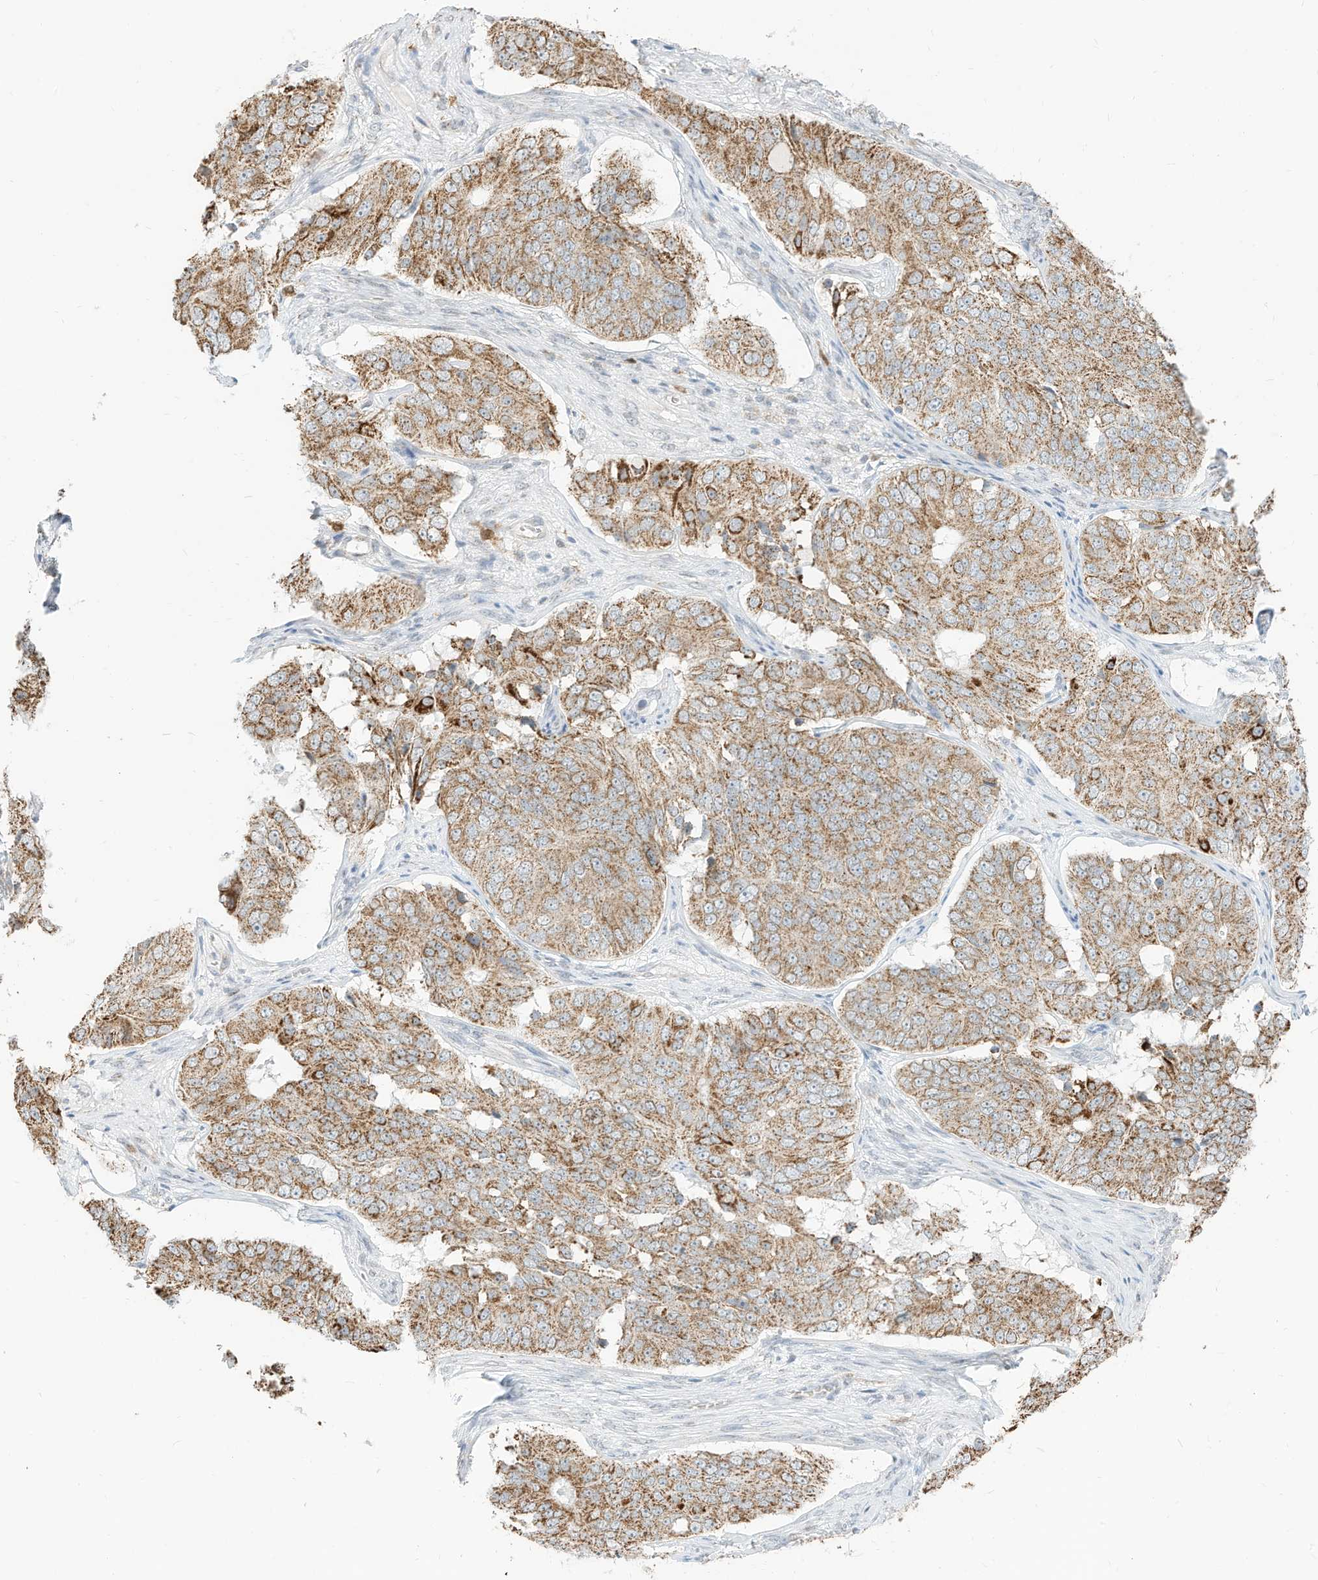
{"staining": {"intensity": "moderate", "quantity": ">75%", "location": "cytoplasmic/membranous"}, "tissue": "ovarian cancer", "cell_type": "Tumor cells", "image_type": "cancer", "snomed": [{"axis": "morphology", "description": "Carcinoma, endometroid"}, {"axis": "topography", "description": "Ovary"}], "caption": "Immunohistochemistry (IHC) micrograph of neoplastic tissue: human ovarian cancer stained using immunohistochemistry shows medium levels of moderate protein expression localized specifically in the cytoplasmic/membranous of tumor cells, appearing as a cytoplasmic/membranous brown color.", "gene": "MTUS2", "patient": {"sex": "female", "age": 51}}